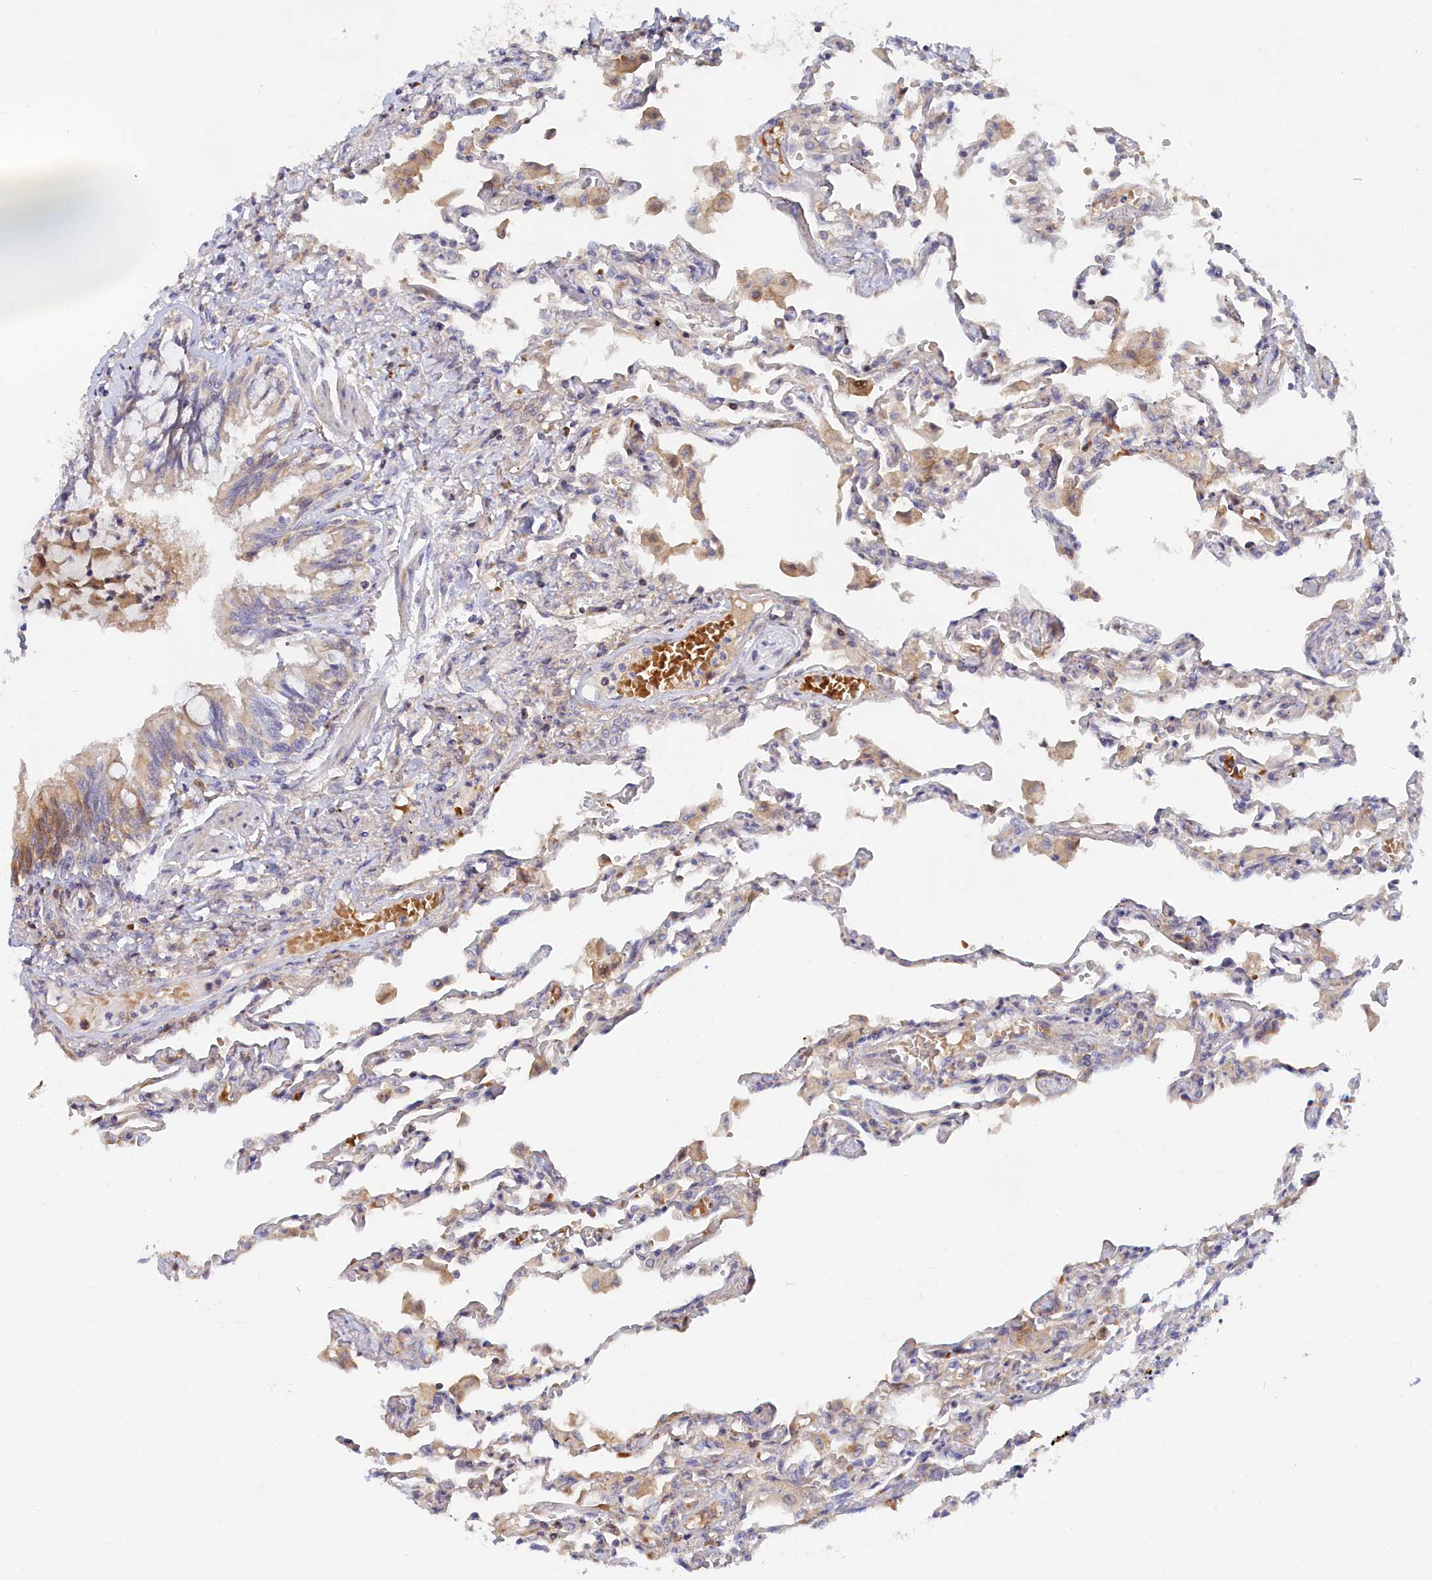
{"staining": {"intensity": "weak", "quantity": "<25%", "location": "cytoplasmic/membranous"}, "tissue": "lung", "cell_type": "Alveolar cells", "image_type": "normal", "snomed": [{"axis": "morphology", "description": "Normal tissue, NOS"}, {"axis": "topography", "description": "Bronchus"}, {"axis": "topography", "description": "Lung"}], "caption": "An immunohistochemistry micrograph of normal lung is shown. There is no staining in alveolar cells of lung. The staining was performed using DAB (3,3'-diaminobenzidine) to visualize the protein expression in brown, while the nuclei were stained in blue with hematoxylin (Magnification: 20x).", "gene": "SPATA5L1", "patient": {"sex": "female", "age": 49}}